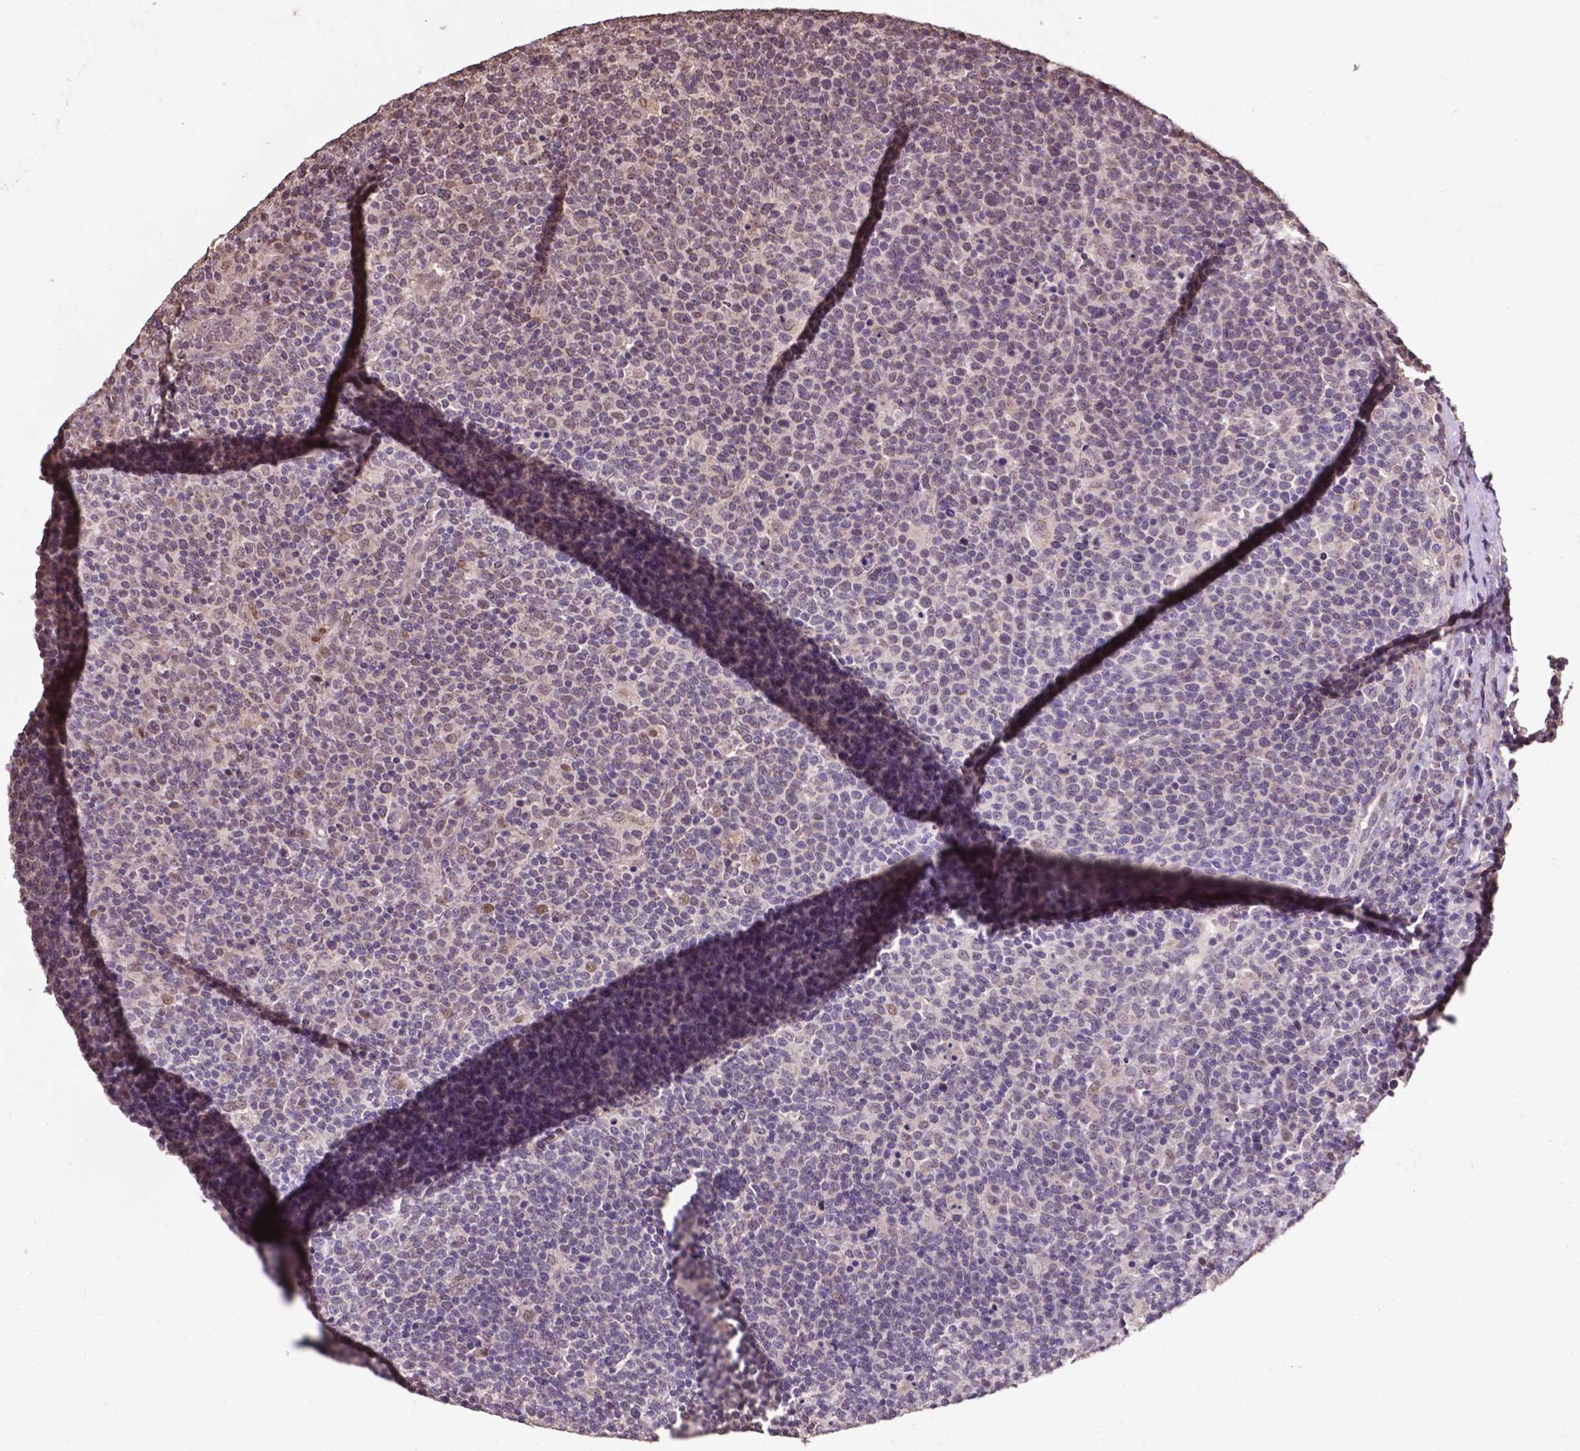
{"staining": {"intensity": "negative", "quantity": "none", "location": "none"}, "tissue": "lymphoma", "cell_type": "Tumor cells", "image_type": "cancer", "snomed": [{"axis": "morphology", "description": "Malignant lymphoma, non-Hodgkin's type, High grade"}, {"axis": "topography", "description": "Lymph node"}], "caption": "IHC micrograph of human lymphoma stained for a protein (brown), which displays no positivity in tumor cells.", "gene": "GLRA2", "patient": {"sex": "male", "age": 61}}